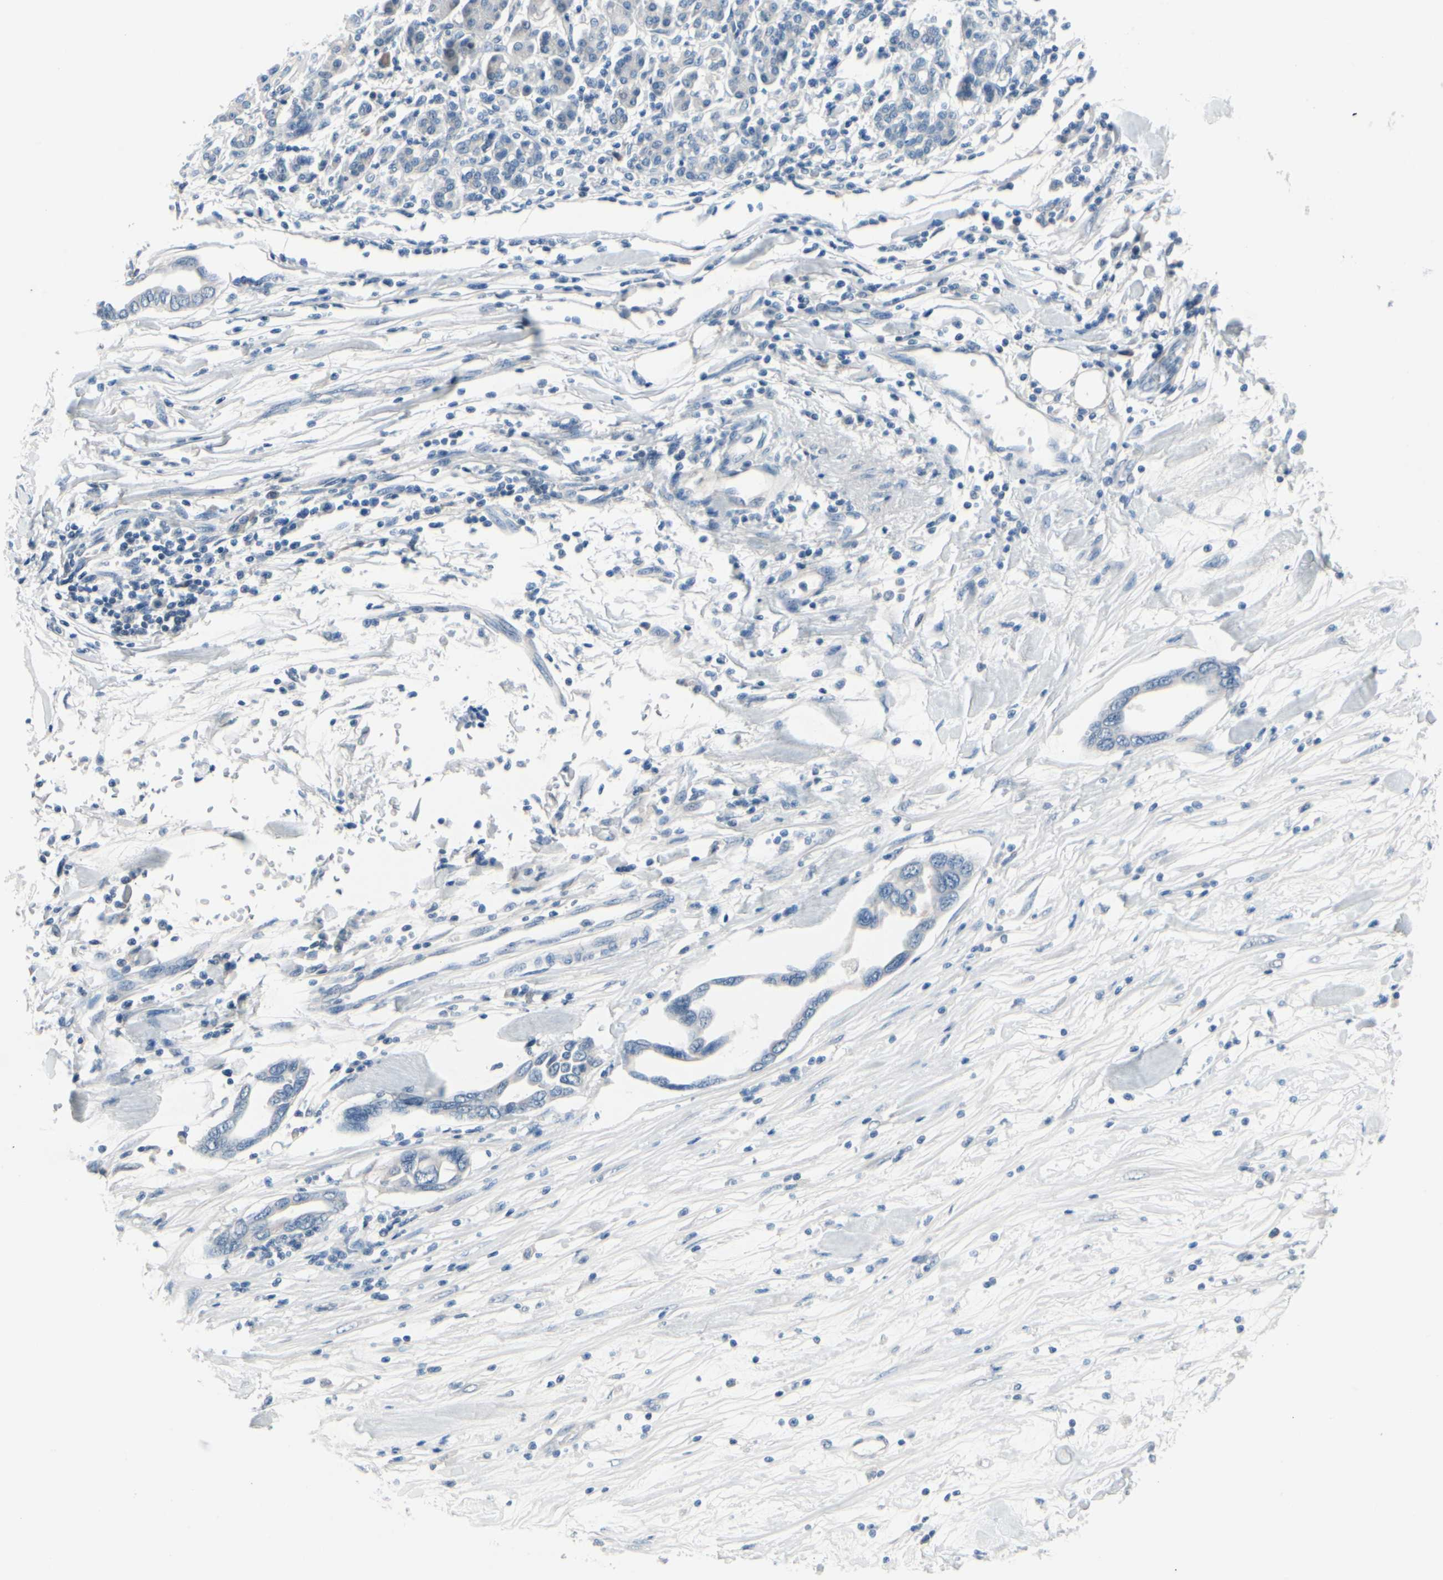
{"staining": {"intensity": "negative", "quantity": "none", "location": "none"}, "tissue": "pancreatic cancer", "cell_type": "Tumor cells", "image_type": "cancer", "snomed": [{"axis": "morphology", "description": "Adenocarcinoma, NOS"}, {"axis": "topography", "description": "Pancreas"}], "caption": "DAB immunohistochemical staining of pancreatic adenocarcinoma shows no significant positivity in tumor cells.", "gene": "PGR", "patient": {"sex": "female", "age": 57}}